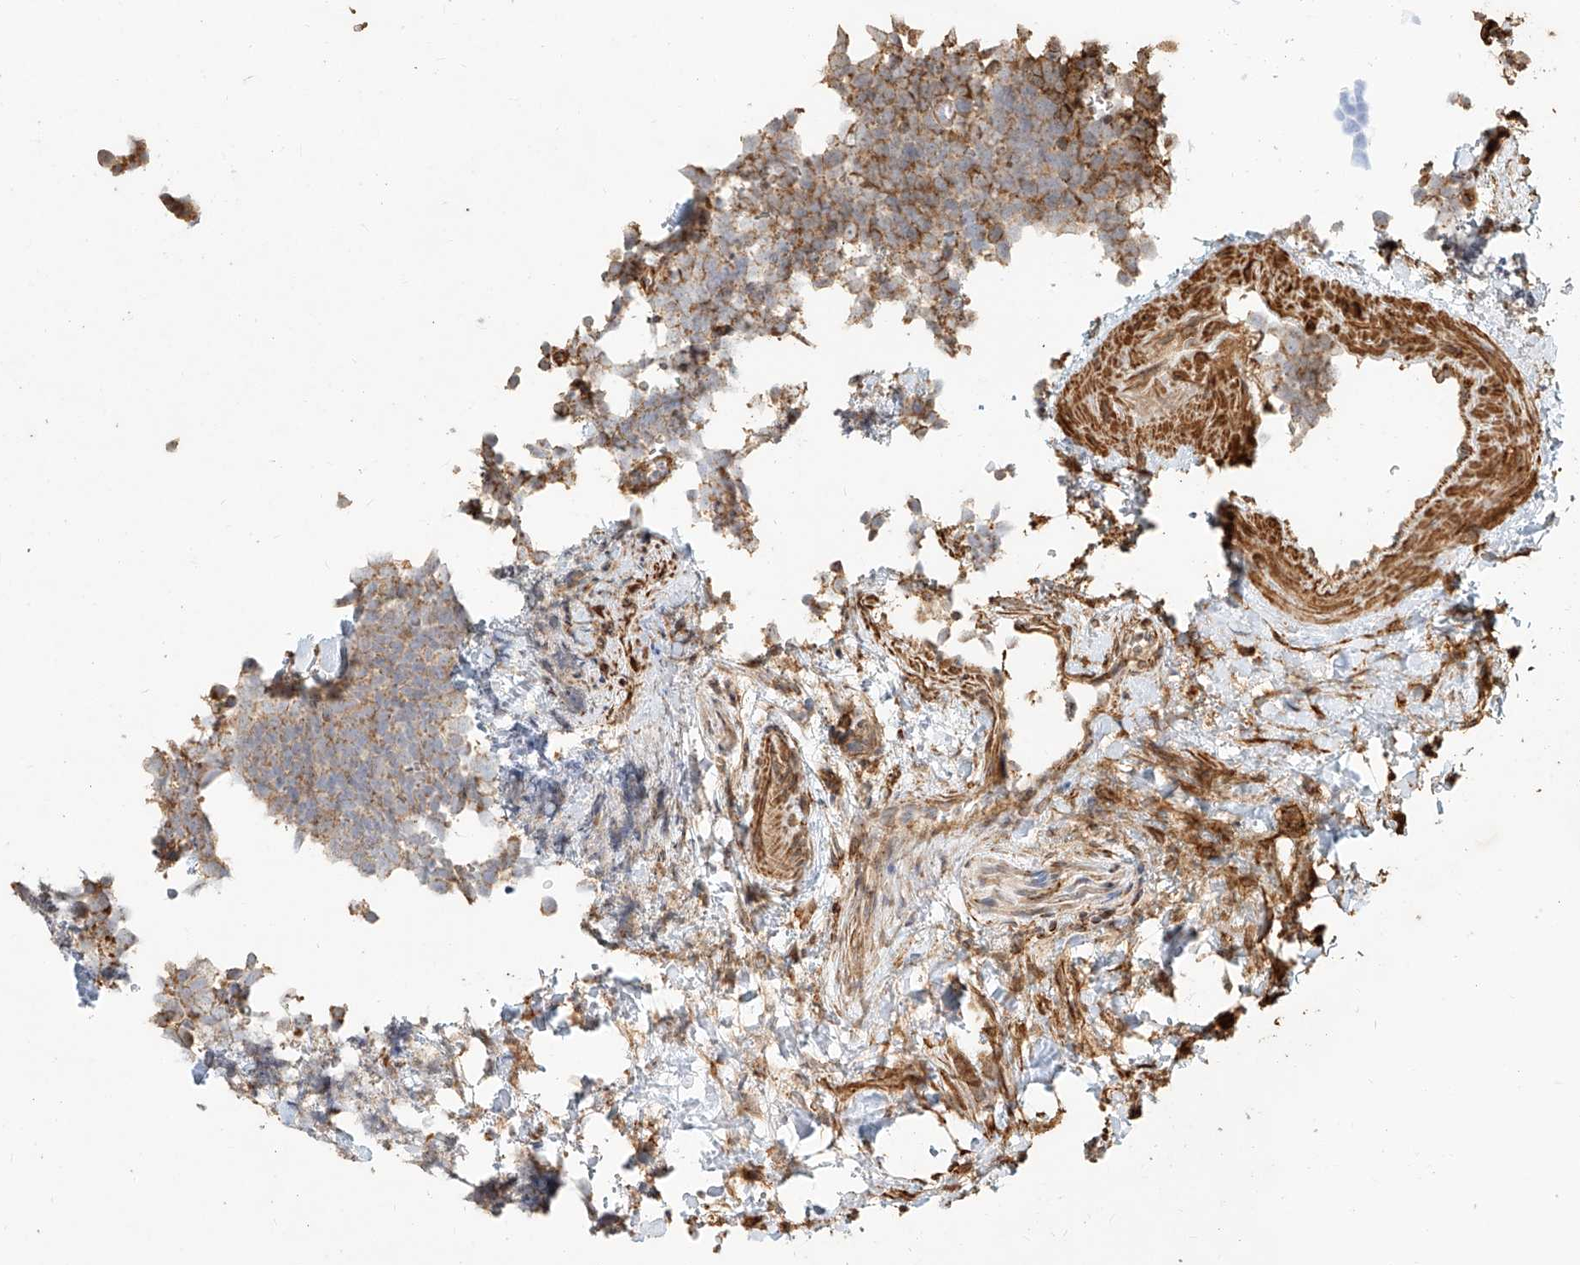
{"staining": {"intensity": "weak", "quantity": "25%-75%", "location": "cytoplasmic/membranous"}, "tissue": "urothelial cancer", "cell_type": "Tumor cells", "image_type": "cancer", "snomed": [{"axis": "morphology", "description": "Urothelial carcinoma, High grade"}, {"axis": "topography", "description": "Urinary bladder"}], "caption": "Weak cytoplasmic/membranous protein expression is seen in approximately 25%-75% of tumor cells in urothelial carcinoma (high-grade).", "gene": "MTX2", "patient": {"sex": "female", "age": 82}}